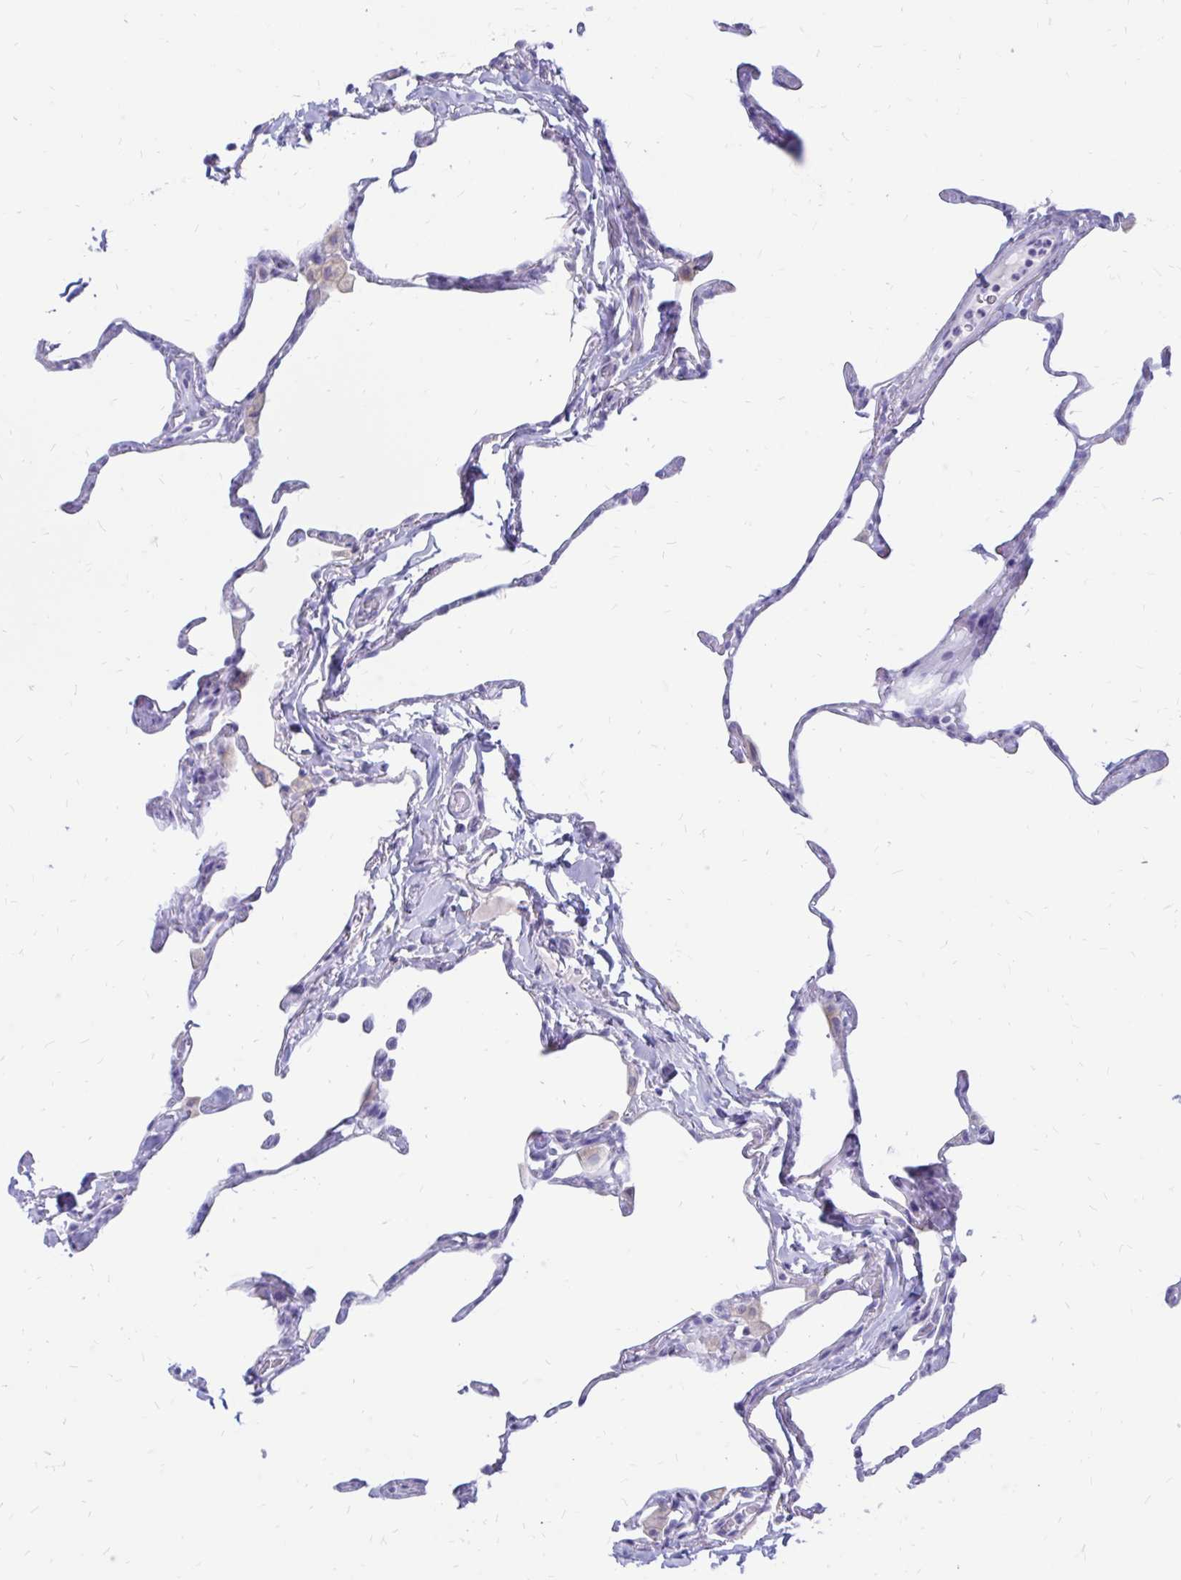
{"staining": {"intensity": "negative", "quantity": "none", "location": "none"}, "tissue": "lung", "cell_type": "Alveolar cells", "image_type": "normal", "snomed": [{"axis": "morphology", "description": "Normal tissue, NOS"}, {"axis": "topography", "description": "Lung"}], "caption": "IHC of unremarkable lung demonstrates no positivity in alveolar cells. (Brightfield microscopy of DAB immunohistochemistry (IHC) at high magnification).", "gene": "IGSF5", "patient": {"sex": "male", "age": 65}}